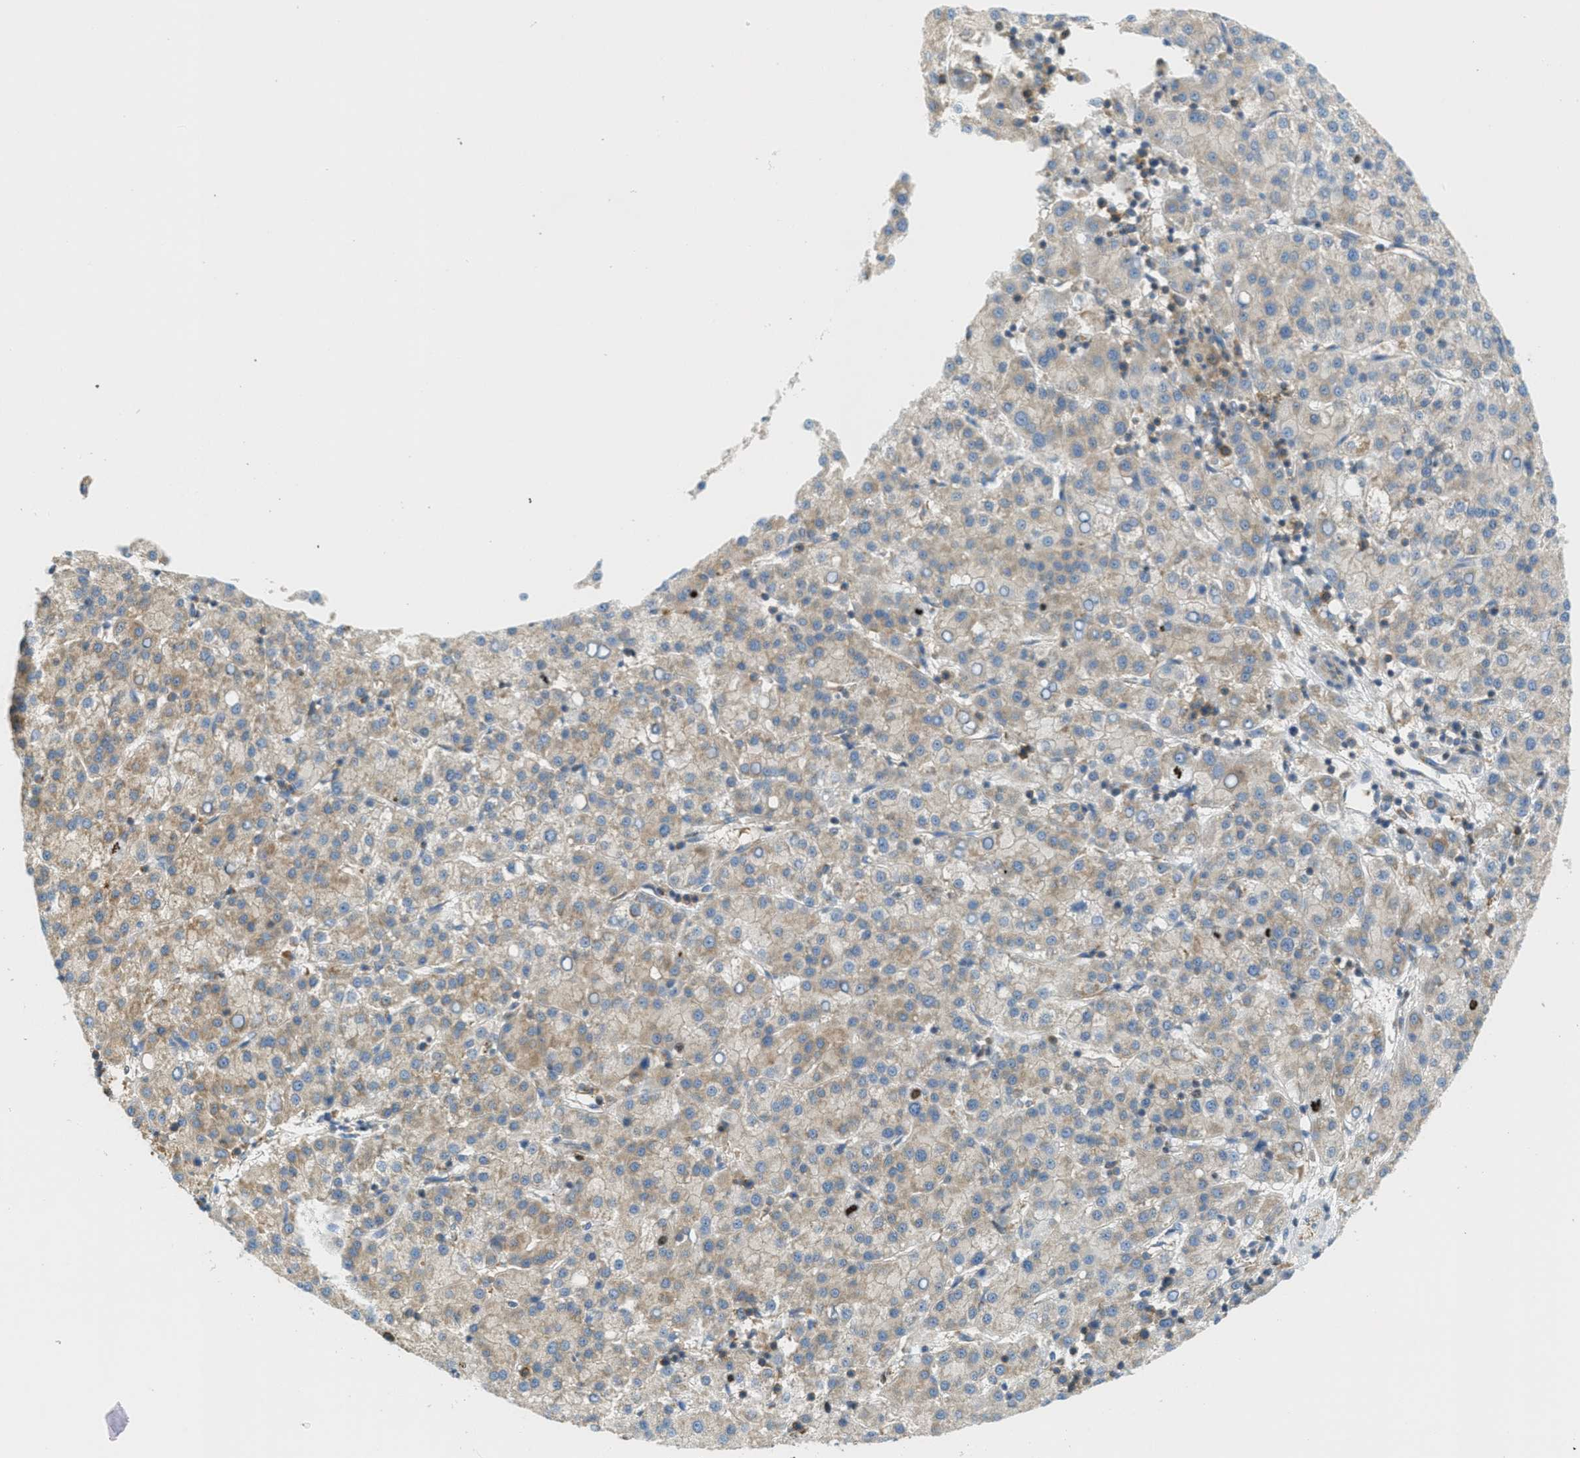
{"staining": {"intensity": "weak", "quantity": "25%-75%", "location": "cytoplasmic/membranous"}, "tissue": "liver cancer", "cell_type": "Tumor cells", "image_type": "cancer", "snomed": [{"axis": "morphology", "description": "Carcinoma, Hepatocellular, NOS"}, {"axis": "topography", "description": "Liver"}], "caption": "Immunohistochemistry (IHC) staining of hepatocellular carcinoma (liver), which displays low levels of weak cytoplasmic/membranous expression in approximately 25%-75% of tumor cells indicating weak cytoplasmic/membranous protein positivity. The staining was performed using DAB (3,3'-diaminobenzidine) (brown) for protein detection and nuclei were counterstained in hematoxylin (blue).", "gene": "ABCF1", "patient": {"sex": "female", "age": 58}}